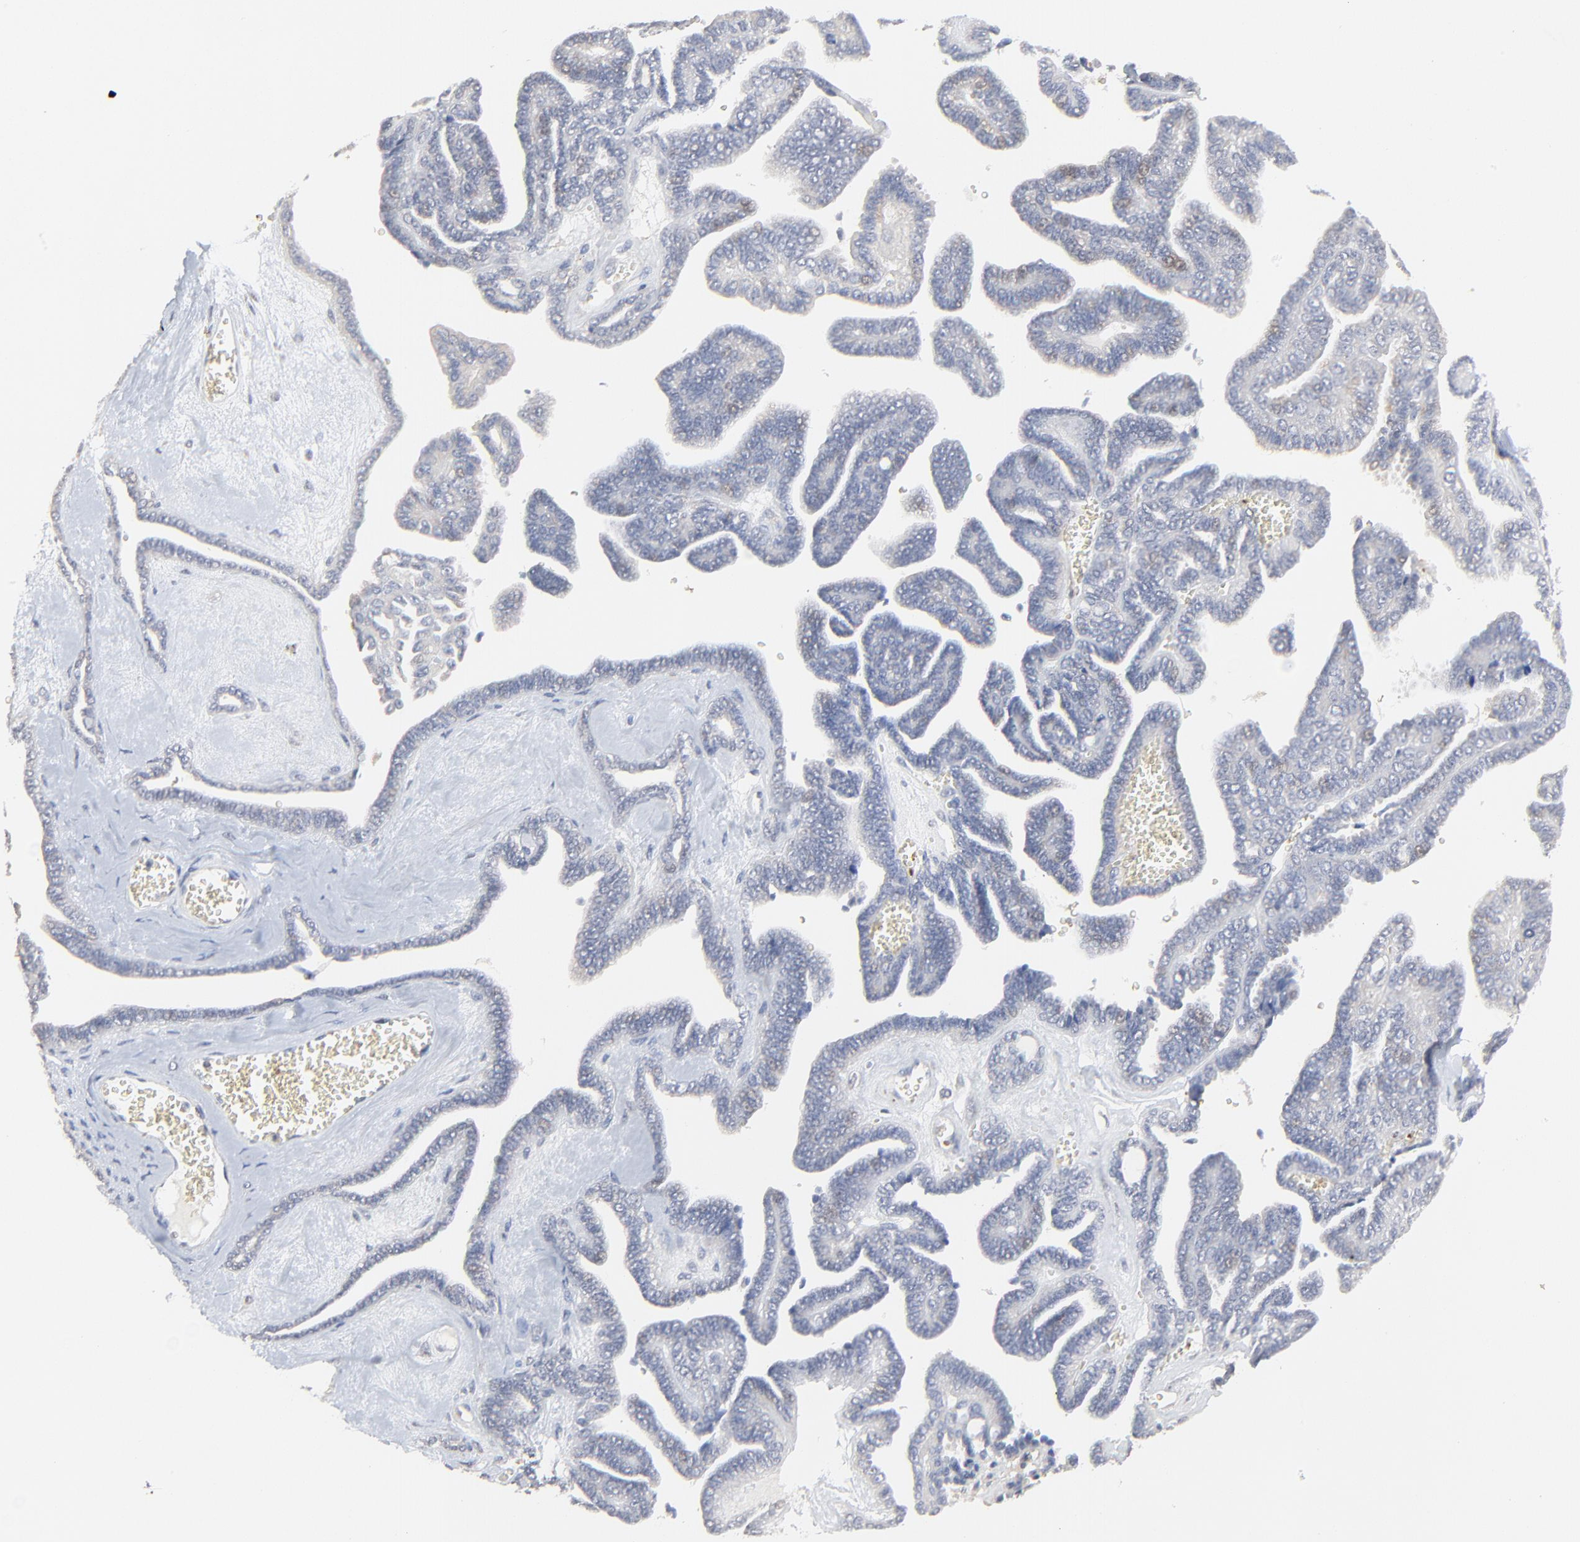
{"staining": {"intensity": "negative", "quantity": "none", "location": "none"}, "tissue": "ovarian cancer", "cell_type": "Tumor cells", "image_type": "cancer", "snomed": [{"axis": "morphology", "description": "Cystadenocarcinoma, serous, NOS"}, {"axis": "topography", "description": "Ovary"}], "caption": "IHC photomicrograph of neoplastic tissue: human ovarian cancer stained with DAB (3,3'-diaminobenzidine) displays no significant protein positivity in tumor cells.", "gene": "FANCB", "patient": {"sex": "female", "age": 71}}